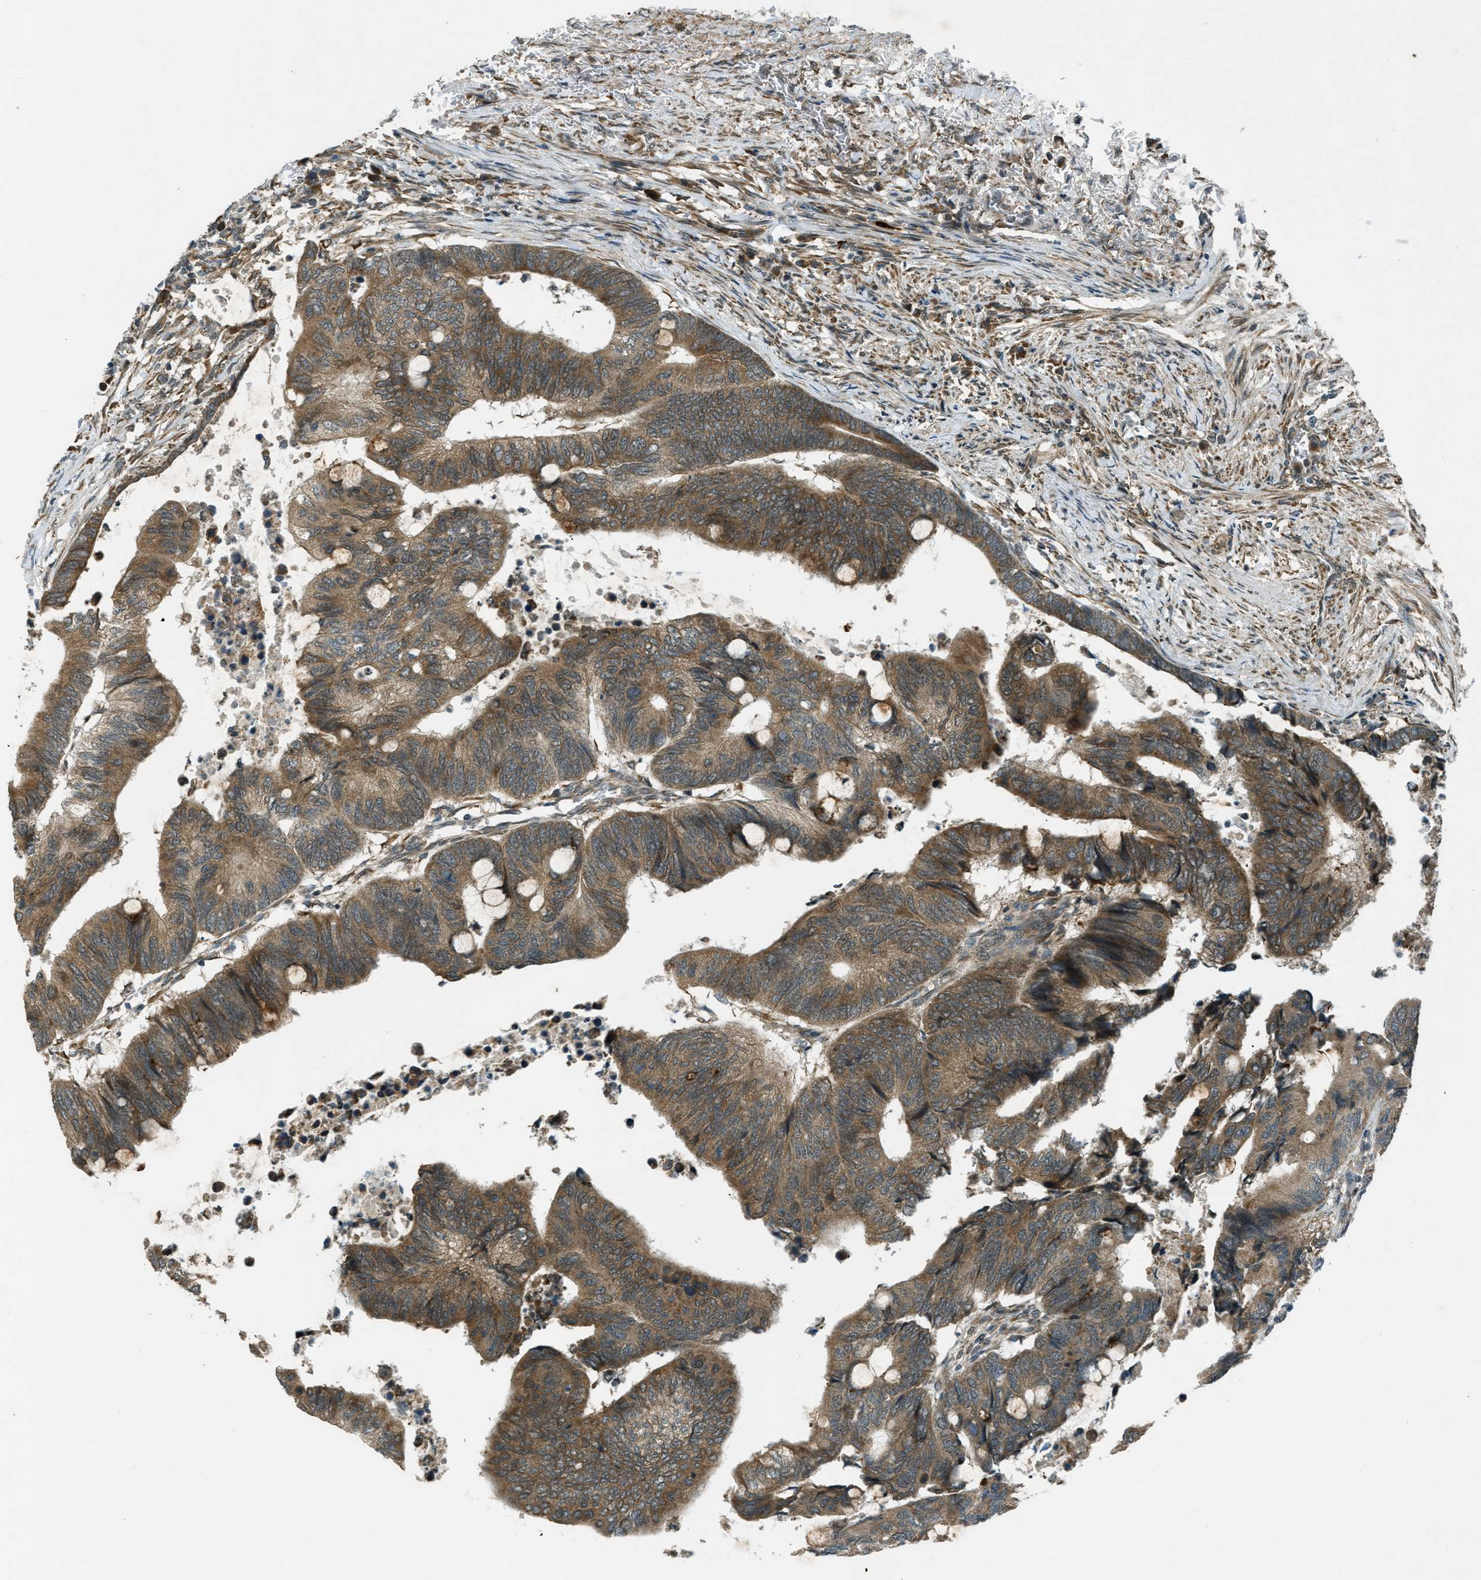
{"staining": {"intensity": "moderate", "quantity": ">75%", "location": "cytoplasmic/membranous"}, "tissue": "colorectal cancer", "cell_type": "Tumor cells", "image_type": "cancer", "snomed": [{"axis": "morphology", "description": "Normal tissue, NOS"}, {"axis": "morphology", "description": "Adenocarcinoma, NOS"}, {"axis": "topography", "description": "Rectum"}, {"axis": "topography", "description": "Peripheral nerve tissue"}], "caption": "Colorectal cancer stained for a protein exhibits moderate cytoplasmic/membranous positivity in tumor cells.", "gene": "EIF2AK3", "patient": {"sex": "male", "age": 92}}